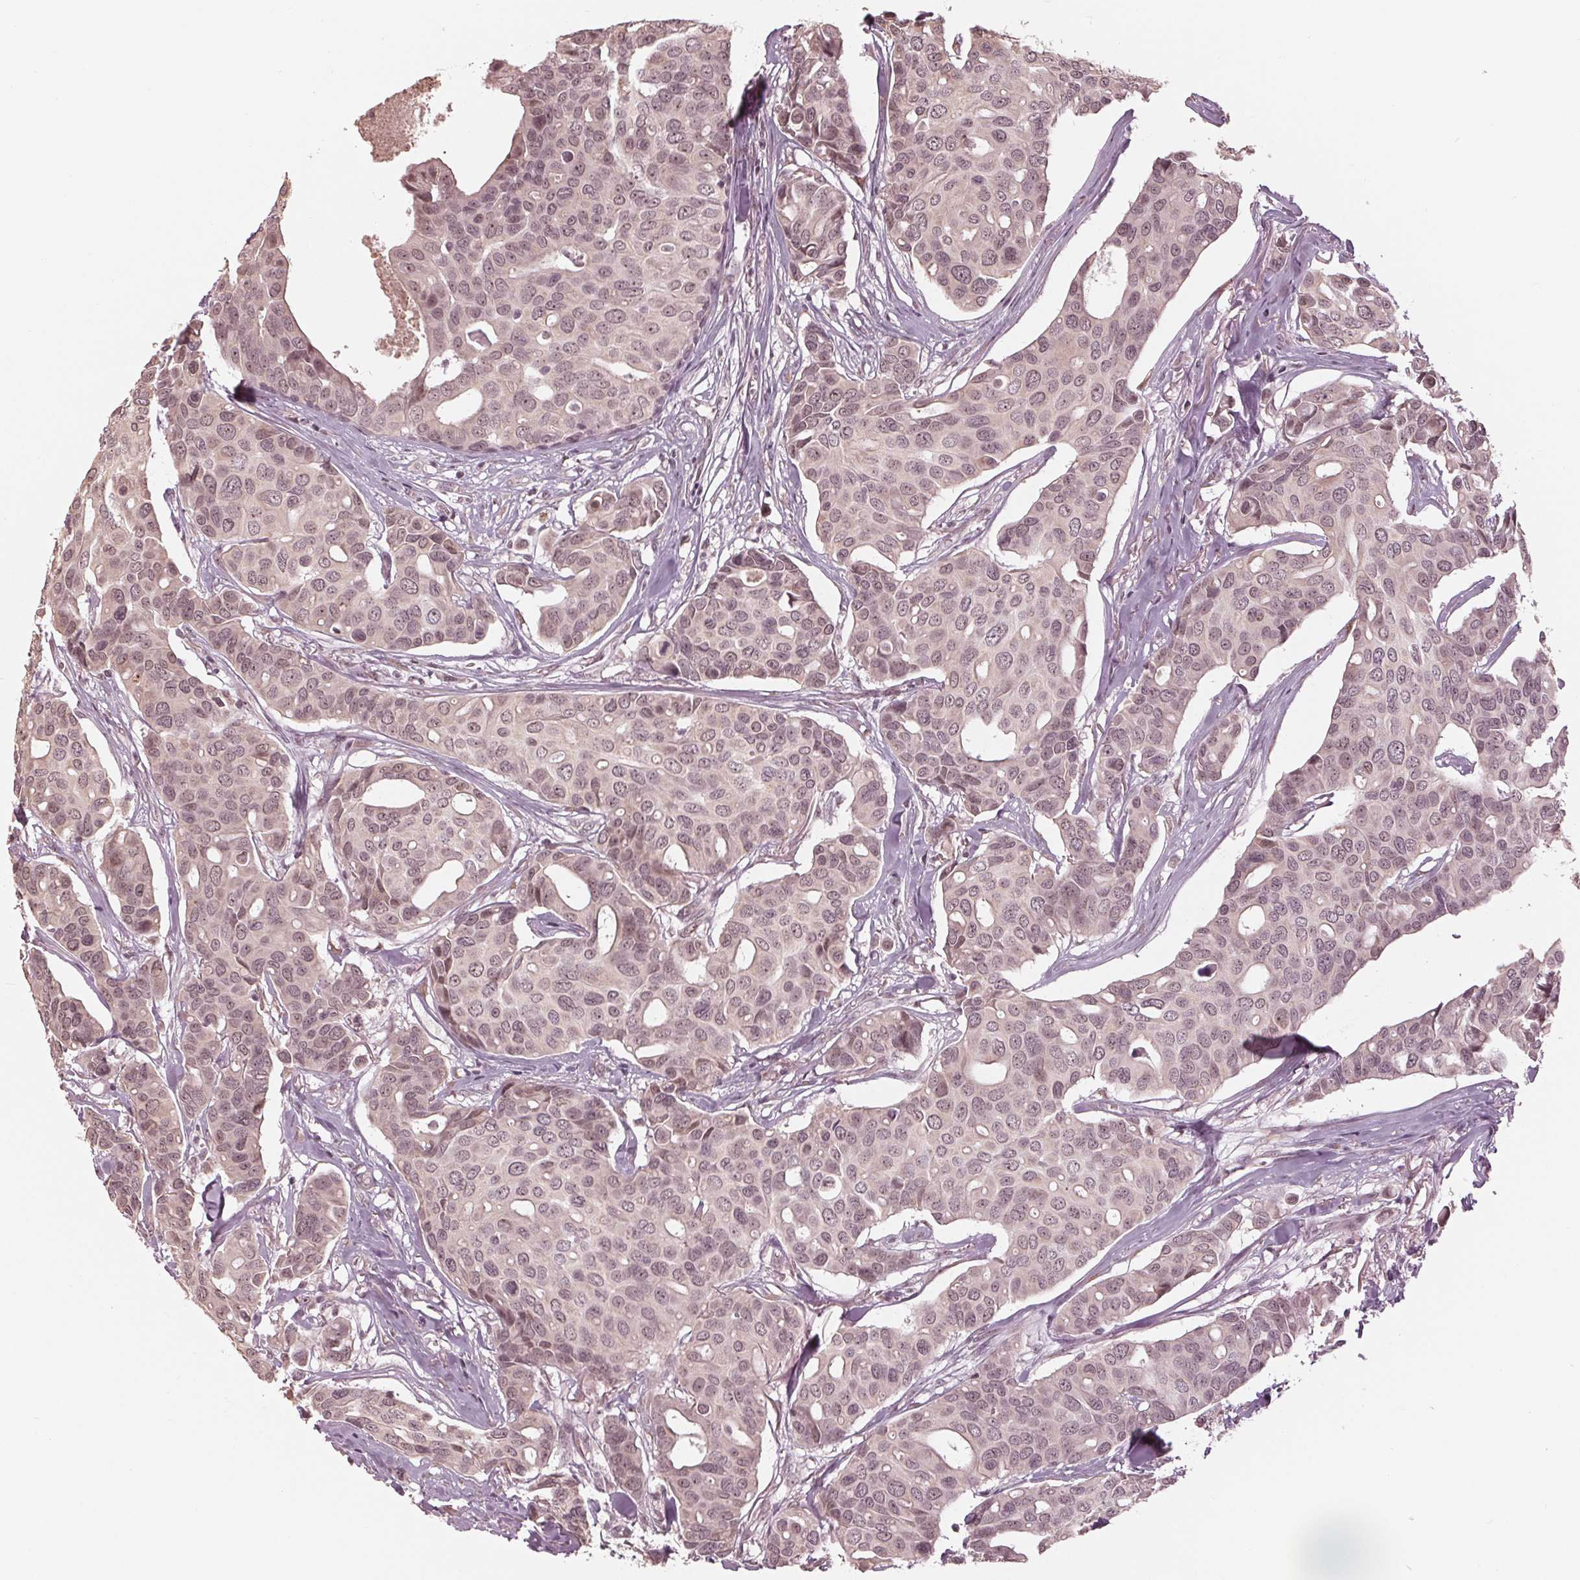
{"staining": {"intensity": "weak", "quantity": ">75%", "location": "cytoplasmic/membranous,nuclear"}, "tissue": "breast cancer", "cell_type": "Tumor cells", "image_type": "cancer", "snomed": [{"axis": "morphology", "description": "Duct carcinoma"}, {"axis": "topography", "description": "Breast"}], "caption": "IHC (DAB (3,3'-diaminobenzidine)) staining of breast invasive ductal carcinoma demonstrates weak cytoplasmic/membranous and nuclear protein positivity in approximately >75% of tumor cells.", "gene": "SLX4", "patient": {"sex": "female", "age": 54}}